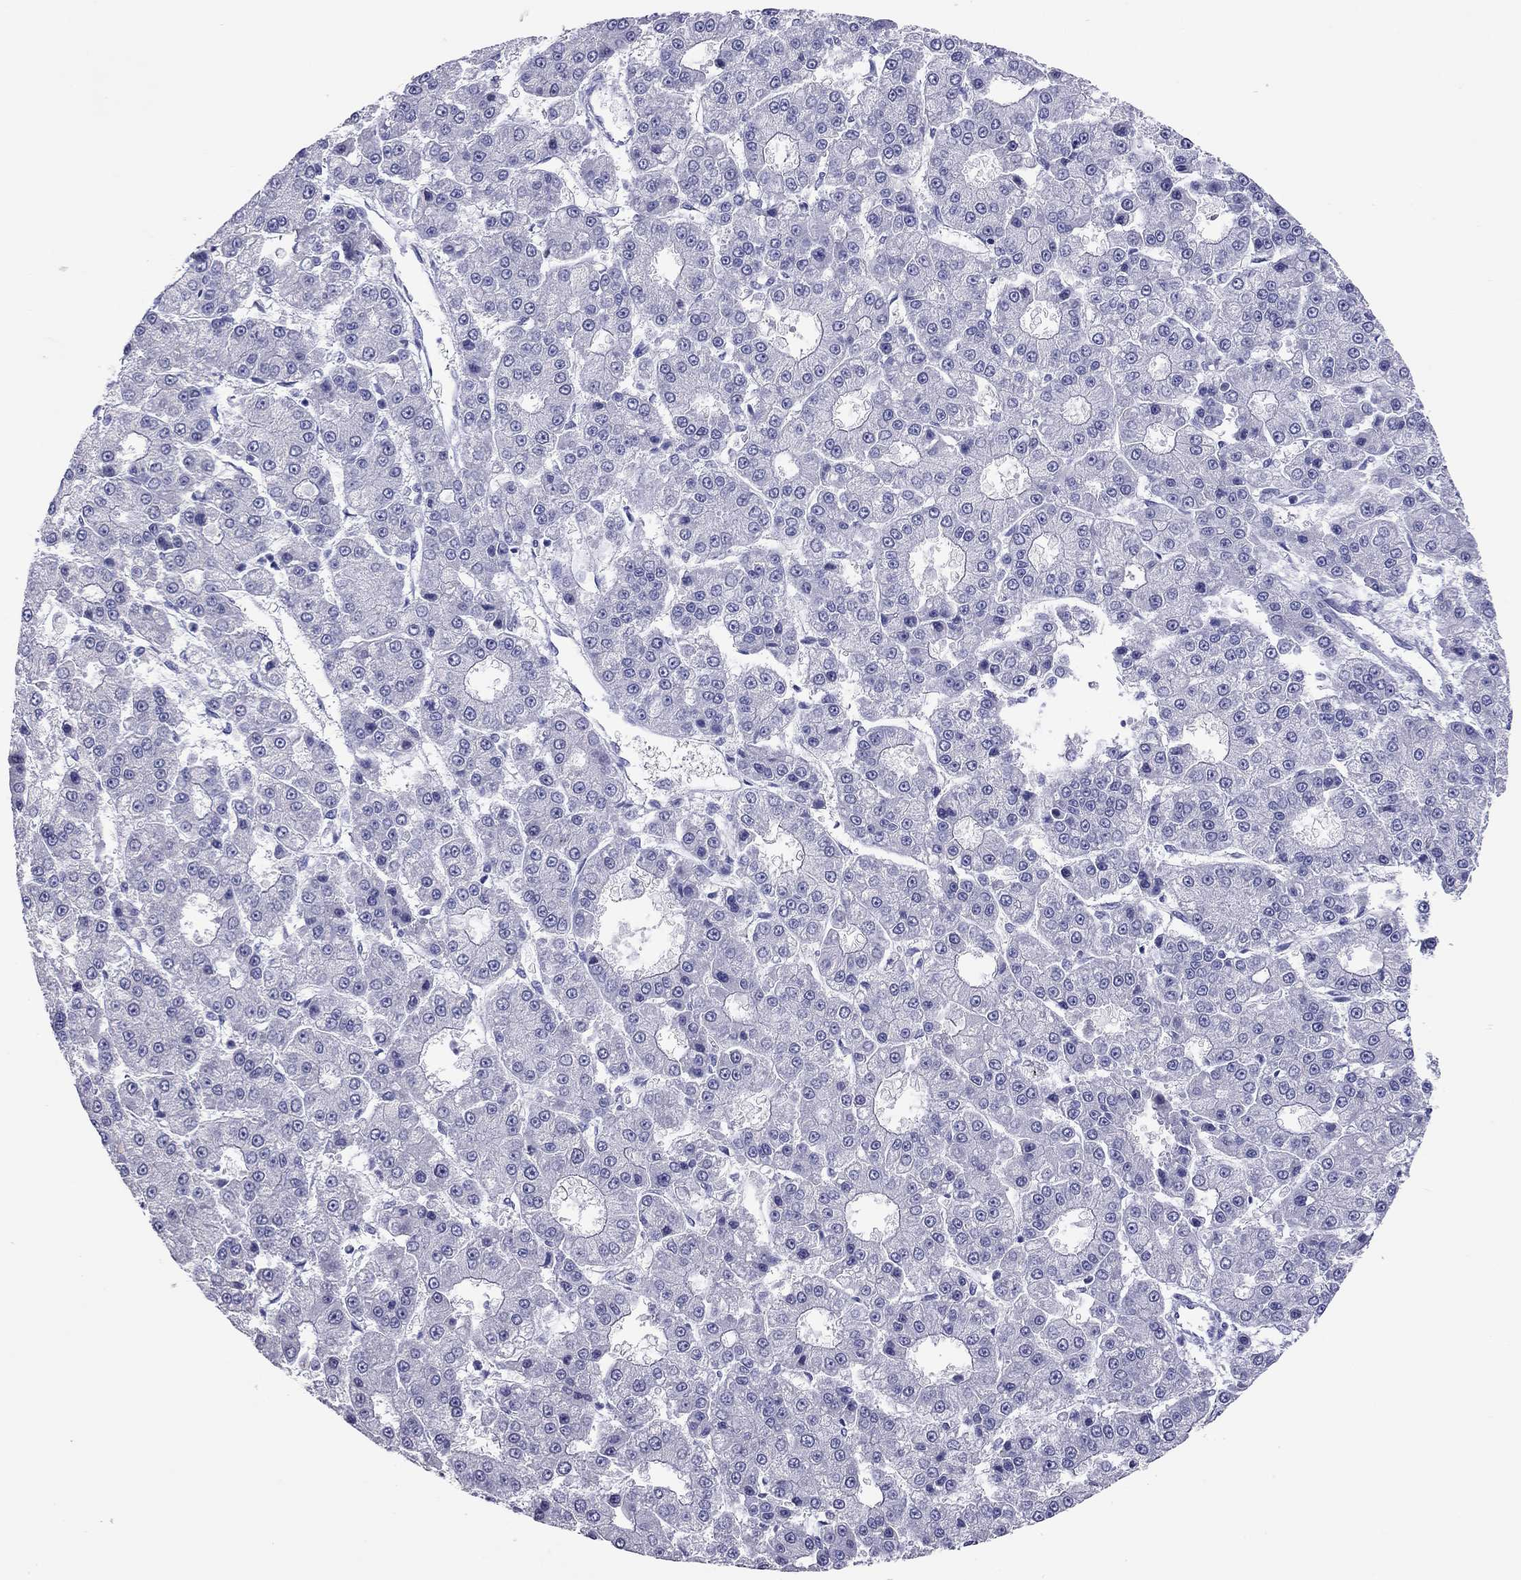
{"staining": {"intensity": "negative", "quantity": "none", "location": "none"}, "tissue": "liver cancer", "cell_type": "Tumor cells", "image_type": "cancer", "snomed": [{"axis": "morphology", "description": "Carcinoma, Hepatocellular, NOS"}, {"axis": "topography", "description": "Liver"}], "caption": "Tumor cells are negative for brown protein staining in liver cancer (hepatocellular carcinoma).", "gene": "ARMC12", "patient": {"sex": "male", "age": 70}}